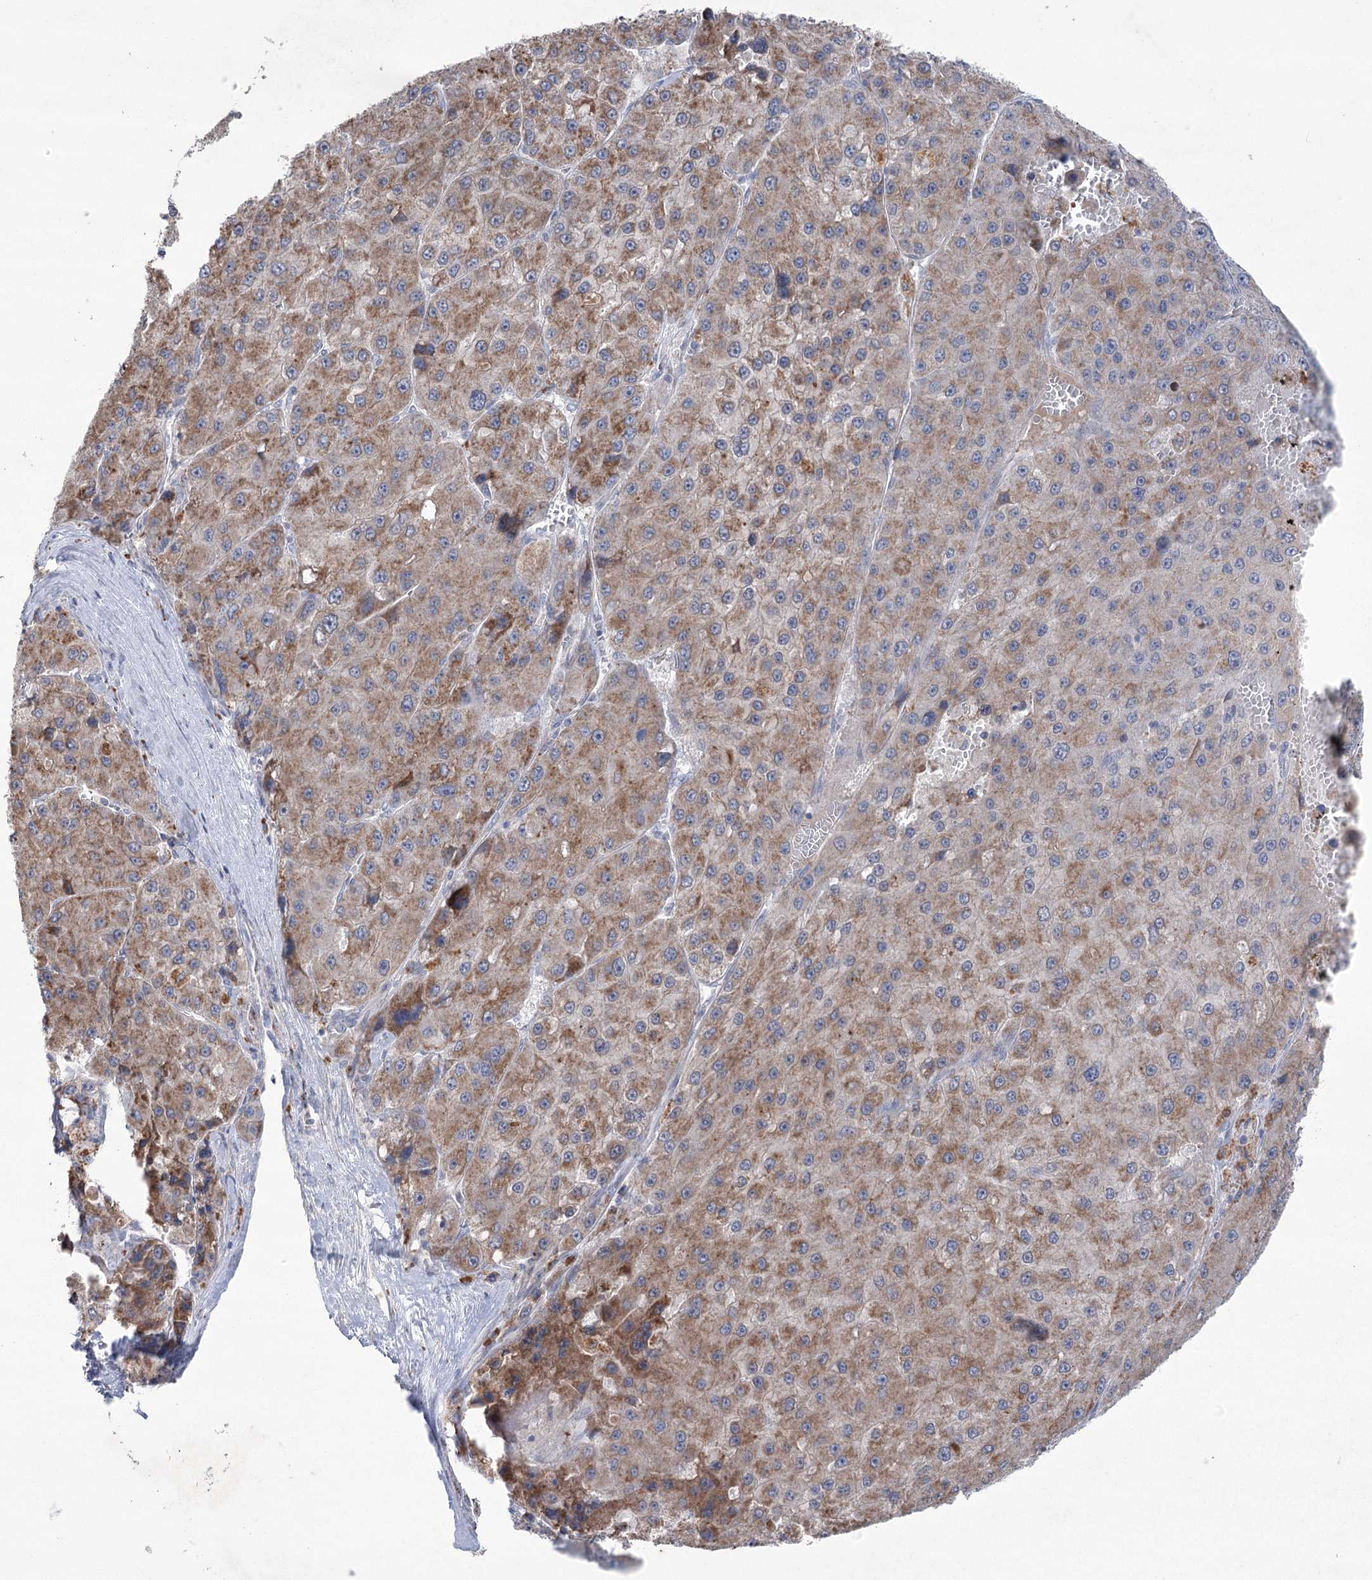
{"staining": {"intensity": "moderate", "quantity": "25%-75%", "location": "cytoplasmic/membranous"}, "tissue": "liver cancer", "cell_type": "Tumor cells", "image_type": "cancer", "snomed": [{"axis": "morphology", "description": "Carcinoma, Hepatocellular, NOS"}, {"axis": "topography", "description": "Liver"}], "caption": "A micrograph of hepatocellular carcinoma (liver) stained for a protein shows moderate cytoplasmic/membranous brown staining in tumor cells.", "gene": "MTCH2", "patient": {"sex": "female", "age": 73}}